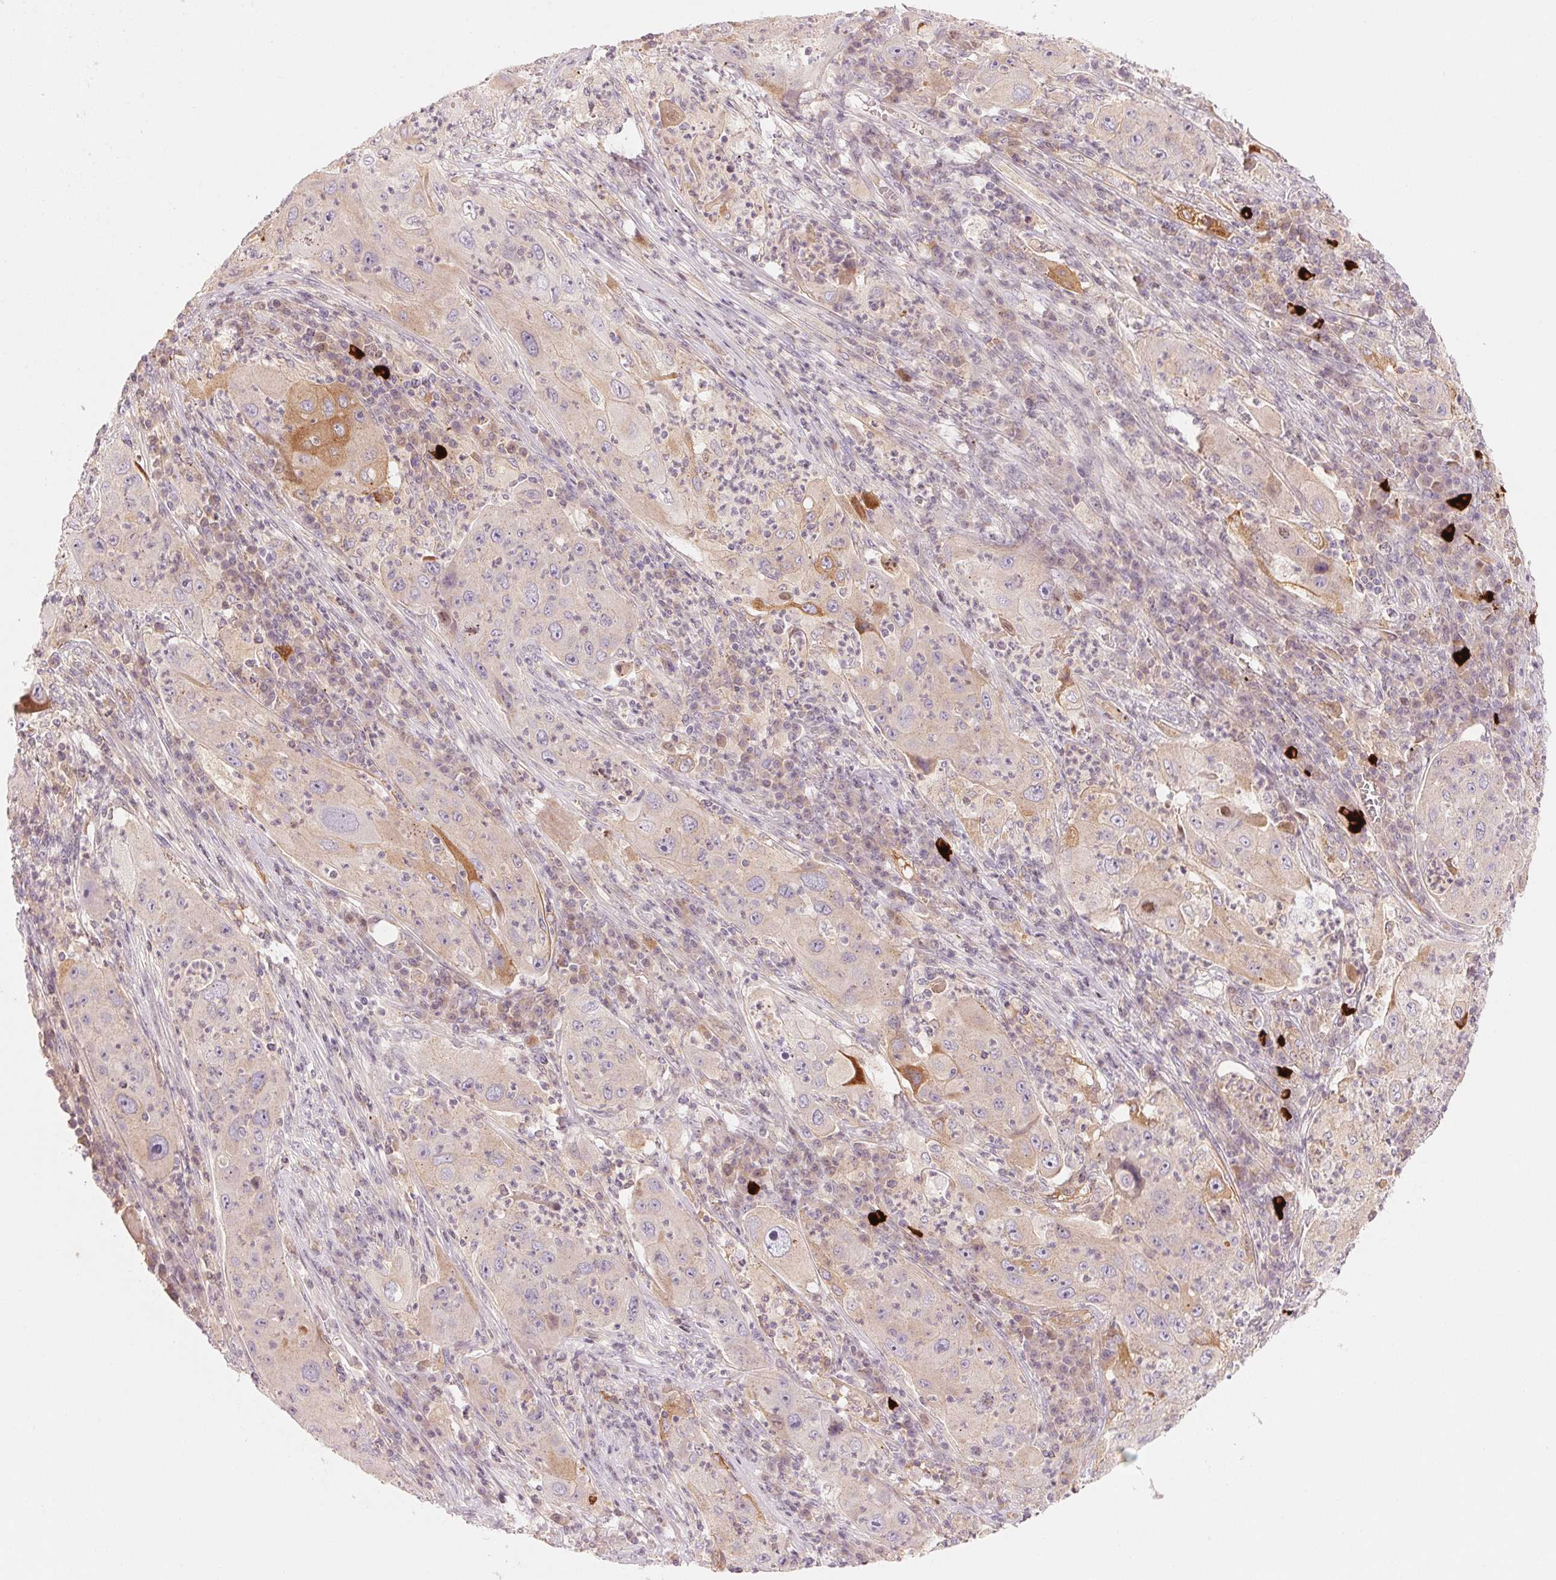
{"staining": {"intensity": "moderate", "quantity": "<25%", "location": "cytoplasmic/membranous"}, "tissue": "lung cancer", "cell_type": "Tumor cells", "image_type": "cancer", "snomed": [{"axis": "morphology", "description": "Squamous cell carcinoma, NOS"}, {"axis": "topography", "description": "Lung"}], "caption": "Protein expression analysis of human lung squamous cell carcinoma reveals moderate cytoplasmic/membranous expression in approximately <25% of tumor cells. The protein of interest is shown in brown color, while the nuclei are stained blue.", "gene": "SLC17A4", "patient": {"sex": "female", "age": 59}}